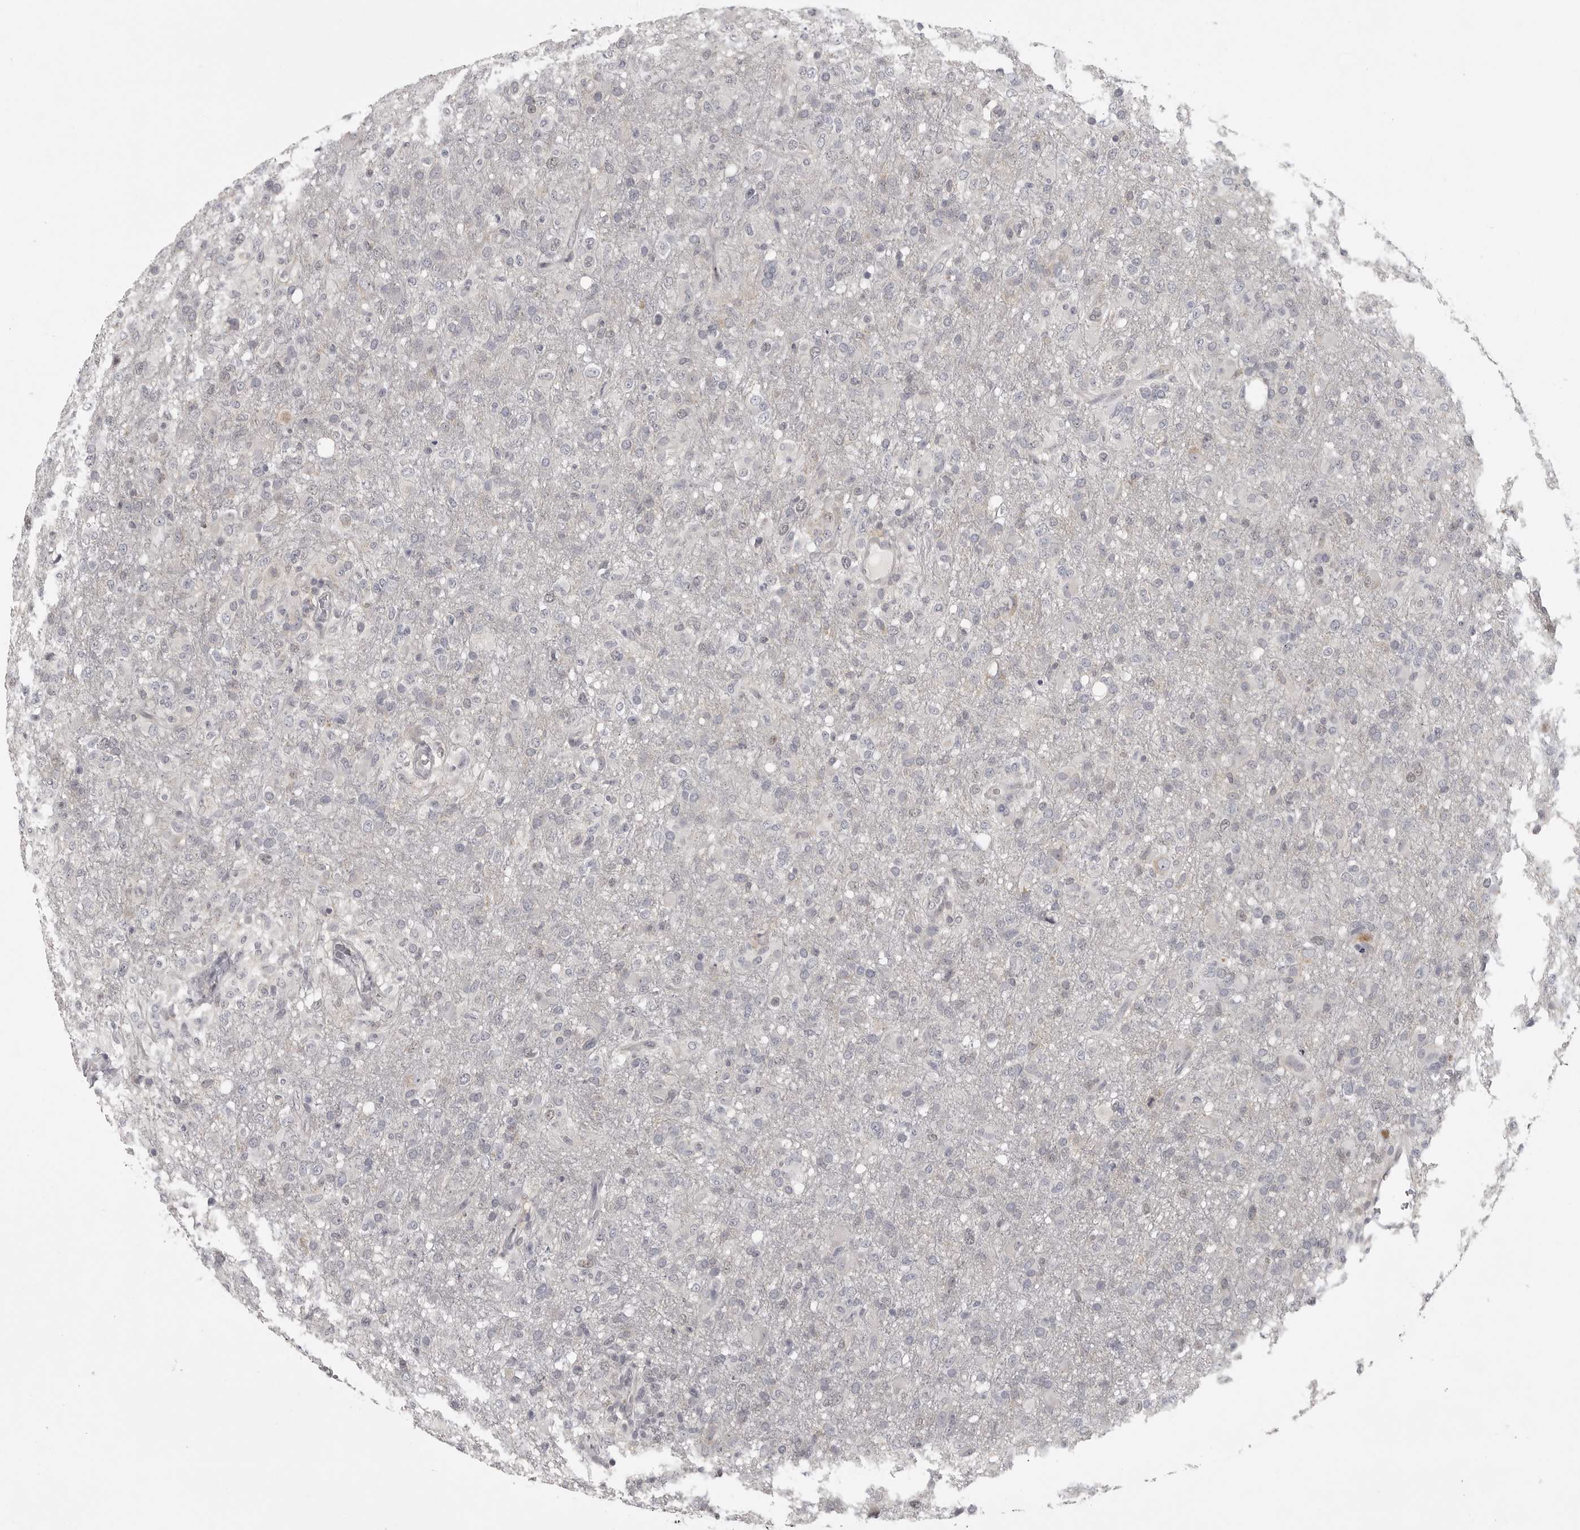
{"staining": {"intensity": "negative", "quantity": "none", "location": "none"}, "tissue": "glioma", "cell_type": "Tumor cells", "image_type": "cancer", "snomed": [{"axis": "morphology", "description": "Glioma, malignant, High grade"}, {"axis": "topography", "description": "Brain"}], "caption": "Glioma stained for a protein using immunohistochemistry reveals no staining tumor cells.", "gene": "POLE2", "patient": {"sex": "female", "age": 57}}